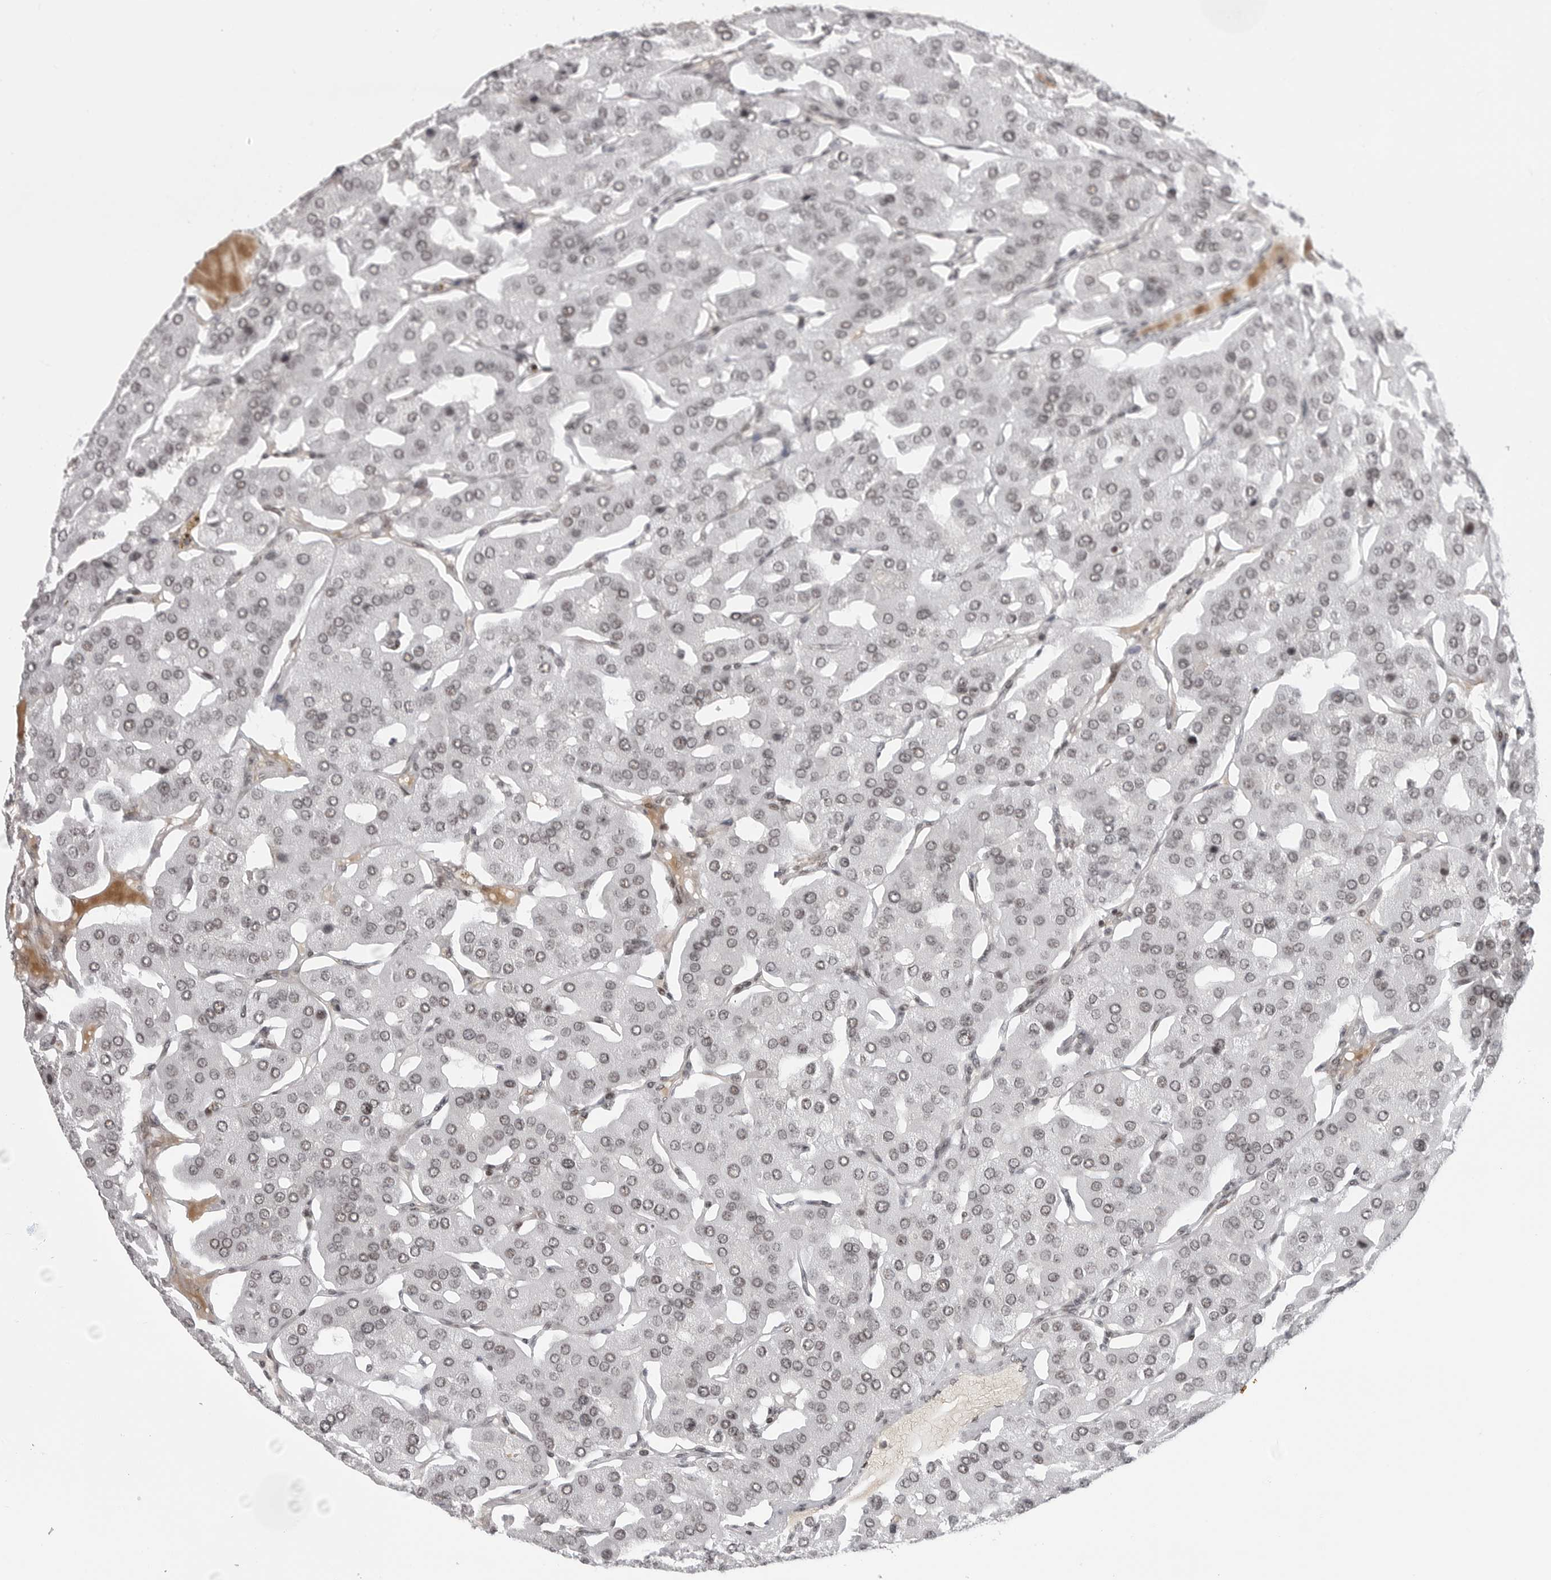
{"staining": {"intensity": "moderate", "quantity": "25%-75%", "location": "nuclear"}, "tissue": "parathyroid gland", "cell_type": "Glandular cells", "image_type": "normal", "snomed": [{"axis": "morphology", "description": "Normal tissue, NOS"}, {"axis": "morphology", "description": "Adenoma, NOS"}, {"axis": "topography", "description": "Parathyroid gland"}], "caption": "Parathyroid gland stained with immunohistochemistry (IHC) reveals moderate nuclear expression in about 25%-75% of glandular cells.", "gene": "TRIM66", "patient": {"sex": "female", "age": 86}}